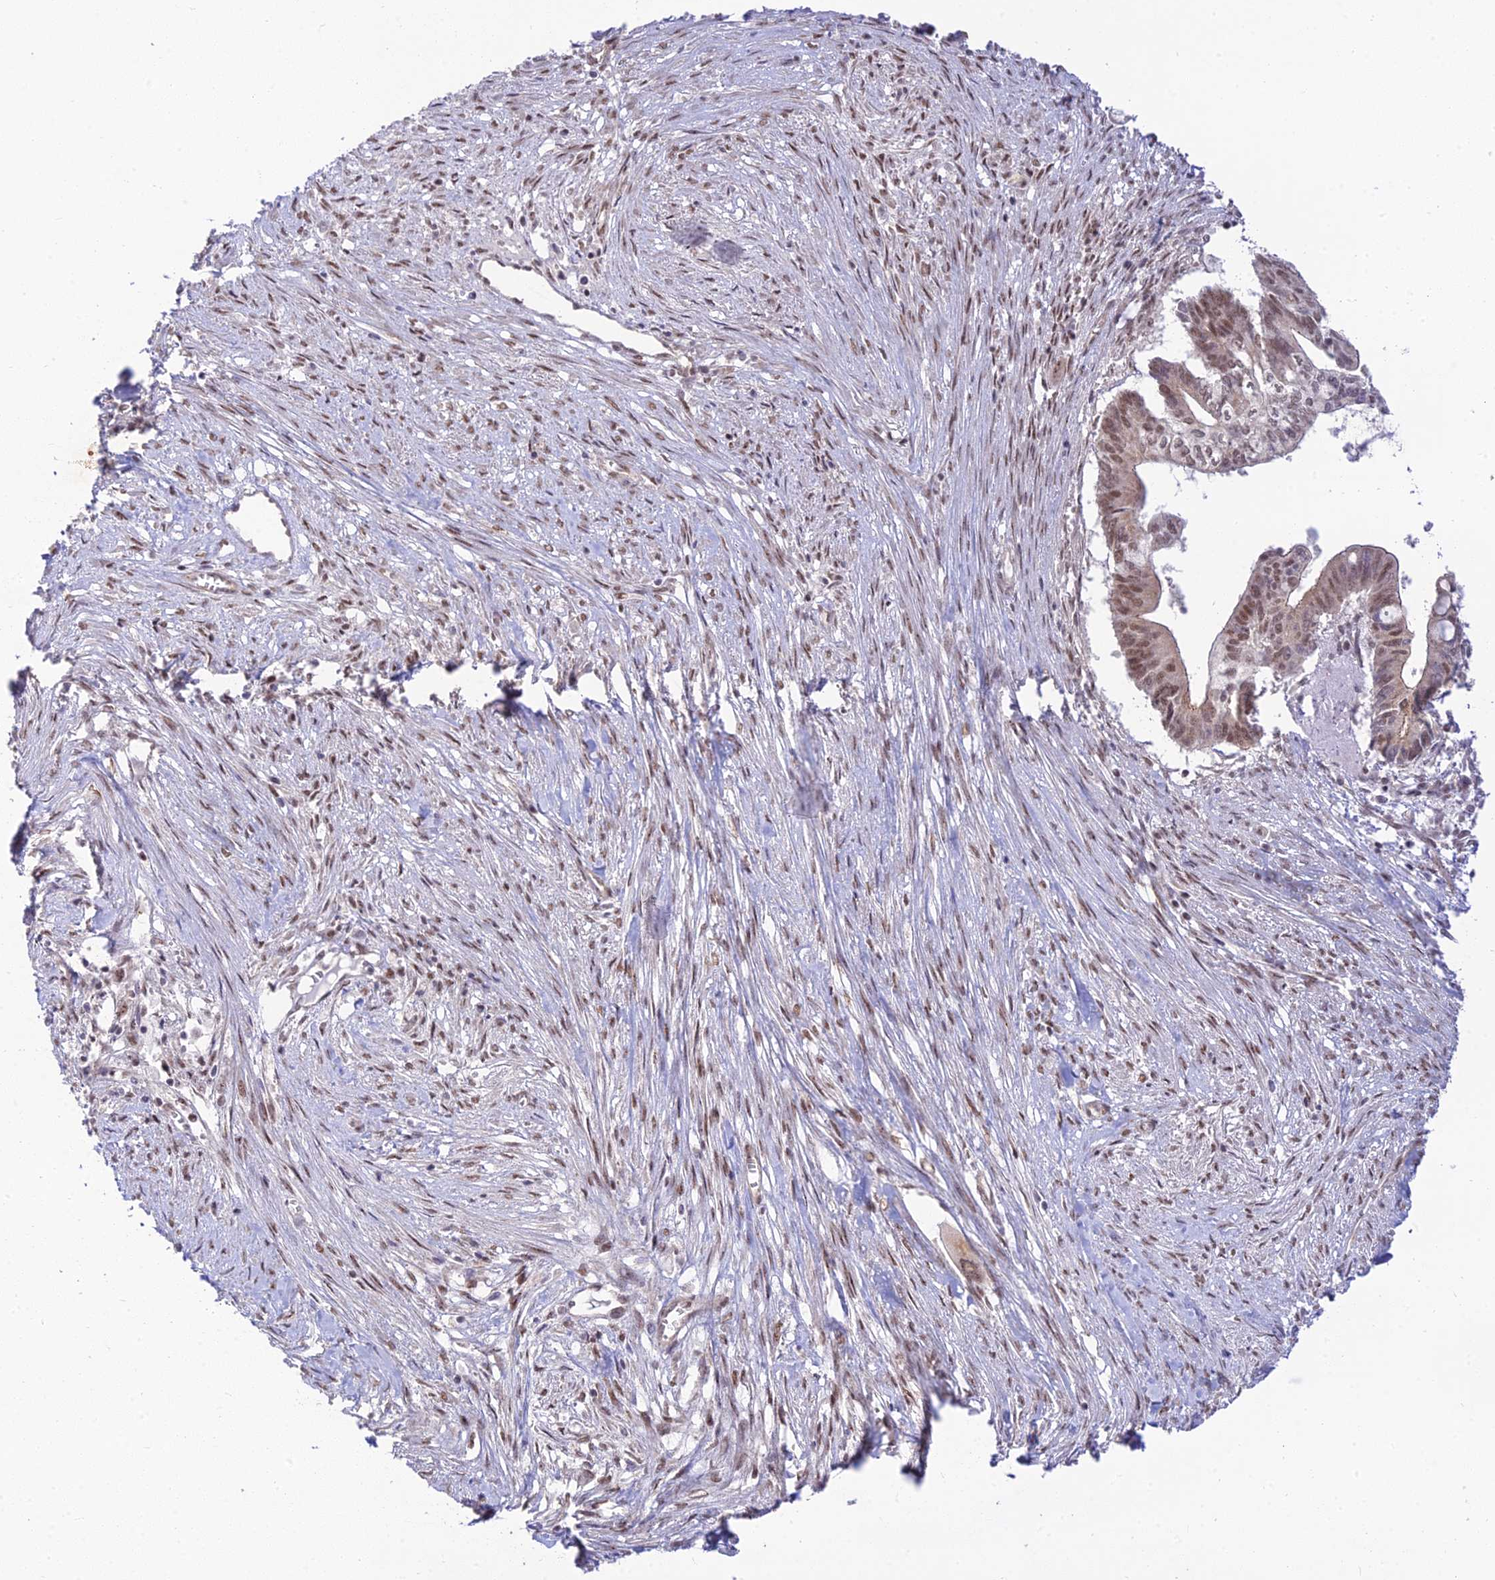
{"staining": {"intensity": "moderate", "quantity": ">75%", "location": "nuclear"}, "tissue": "pancreatic cancer", "cell_type": "Tumor cells", "image_type": "cancer", "snomed": [{"axis": "morphology", "description": "Adenocarcinoma, NOS"}, {"axis": "topography", "description": "Pancreas"}], "caption": "Immunohistochemical staining of human adenocarcinoma (pancreatic) exhibits medium levels of moderate nuclear expression in about >75% of tumor cells.", "gene": "MICOS13", "patient": {"sex": "male", "age": 68}}